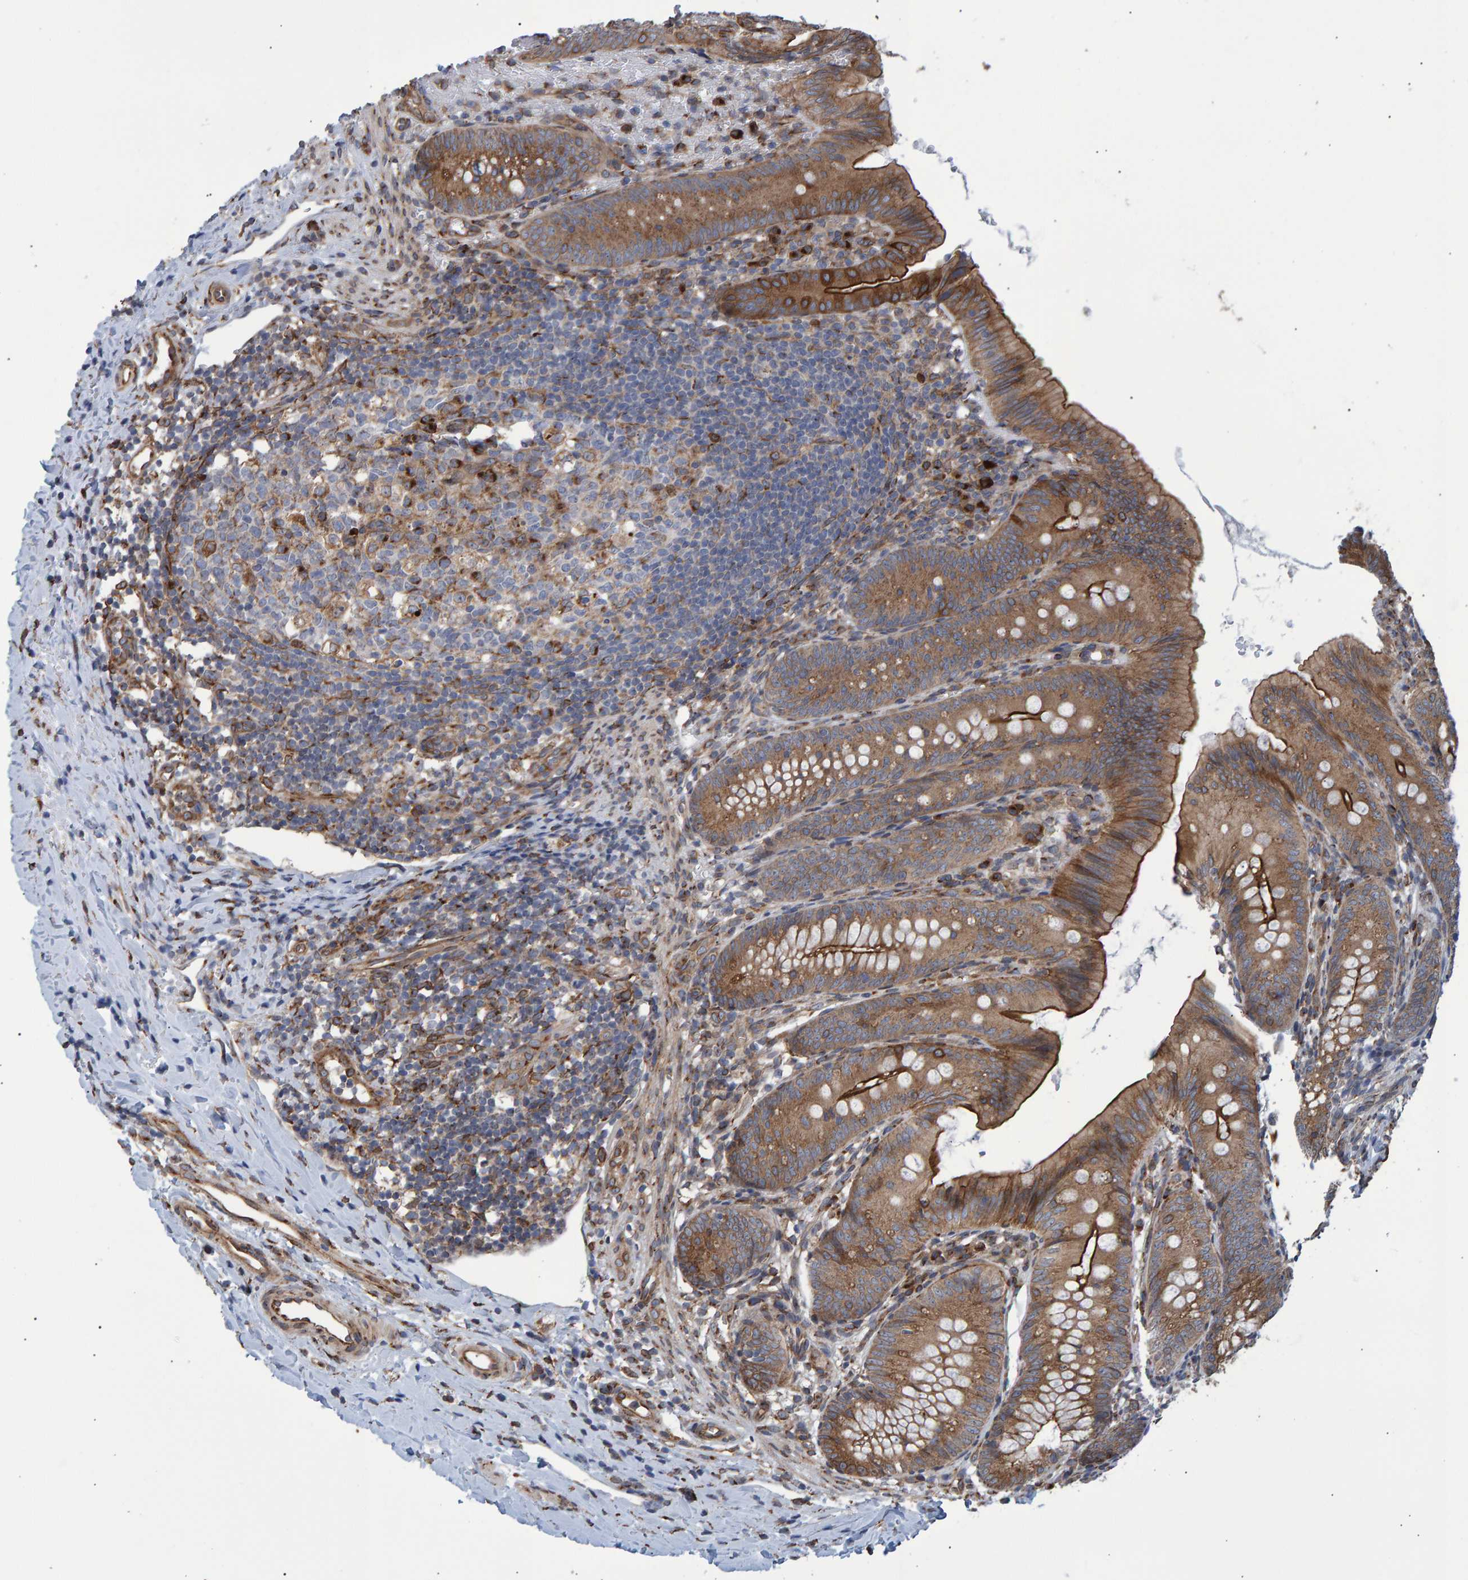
{"staining": {"intensity": "strong", "quantity": ">75%", "location": "cytoplasmic/membranous"}, "tissue": "appendix", "cell_type": "Glandular cells", "image_type": "normal", "snomed": [{"axis": "morphology", "description": "Normal tissue, NOS"}, {"axis": "topography", "description": "Appendix"}], "caption": "Immunohistochemical staining of unremarkable human appendix displays strong cytoplasmic/membranous protein expression in about >75% of glandular cells.", "gene": "FAM117A", "patient": {"sex": "male", "age": 1}}